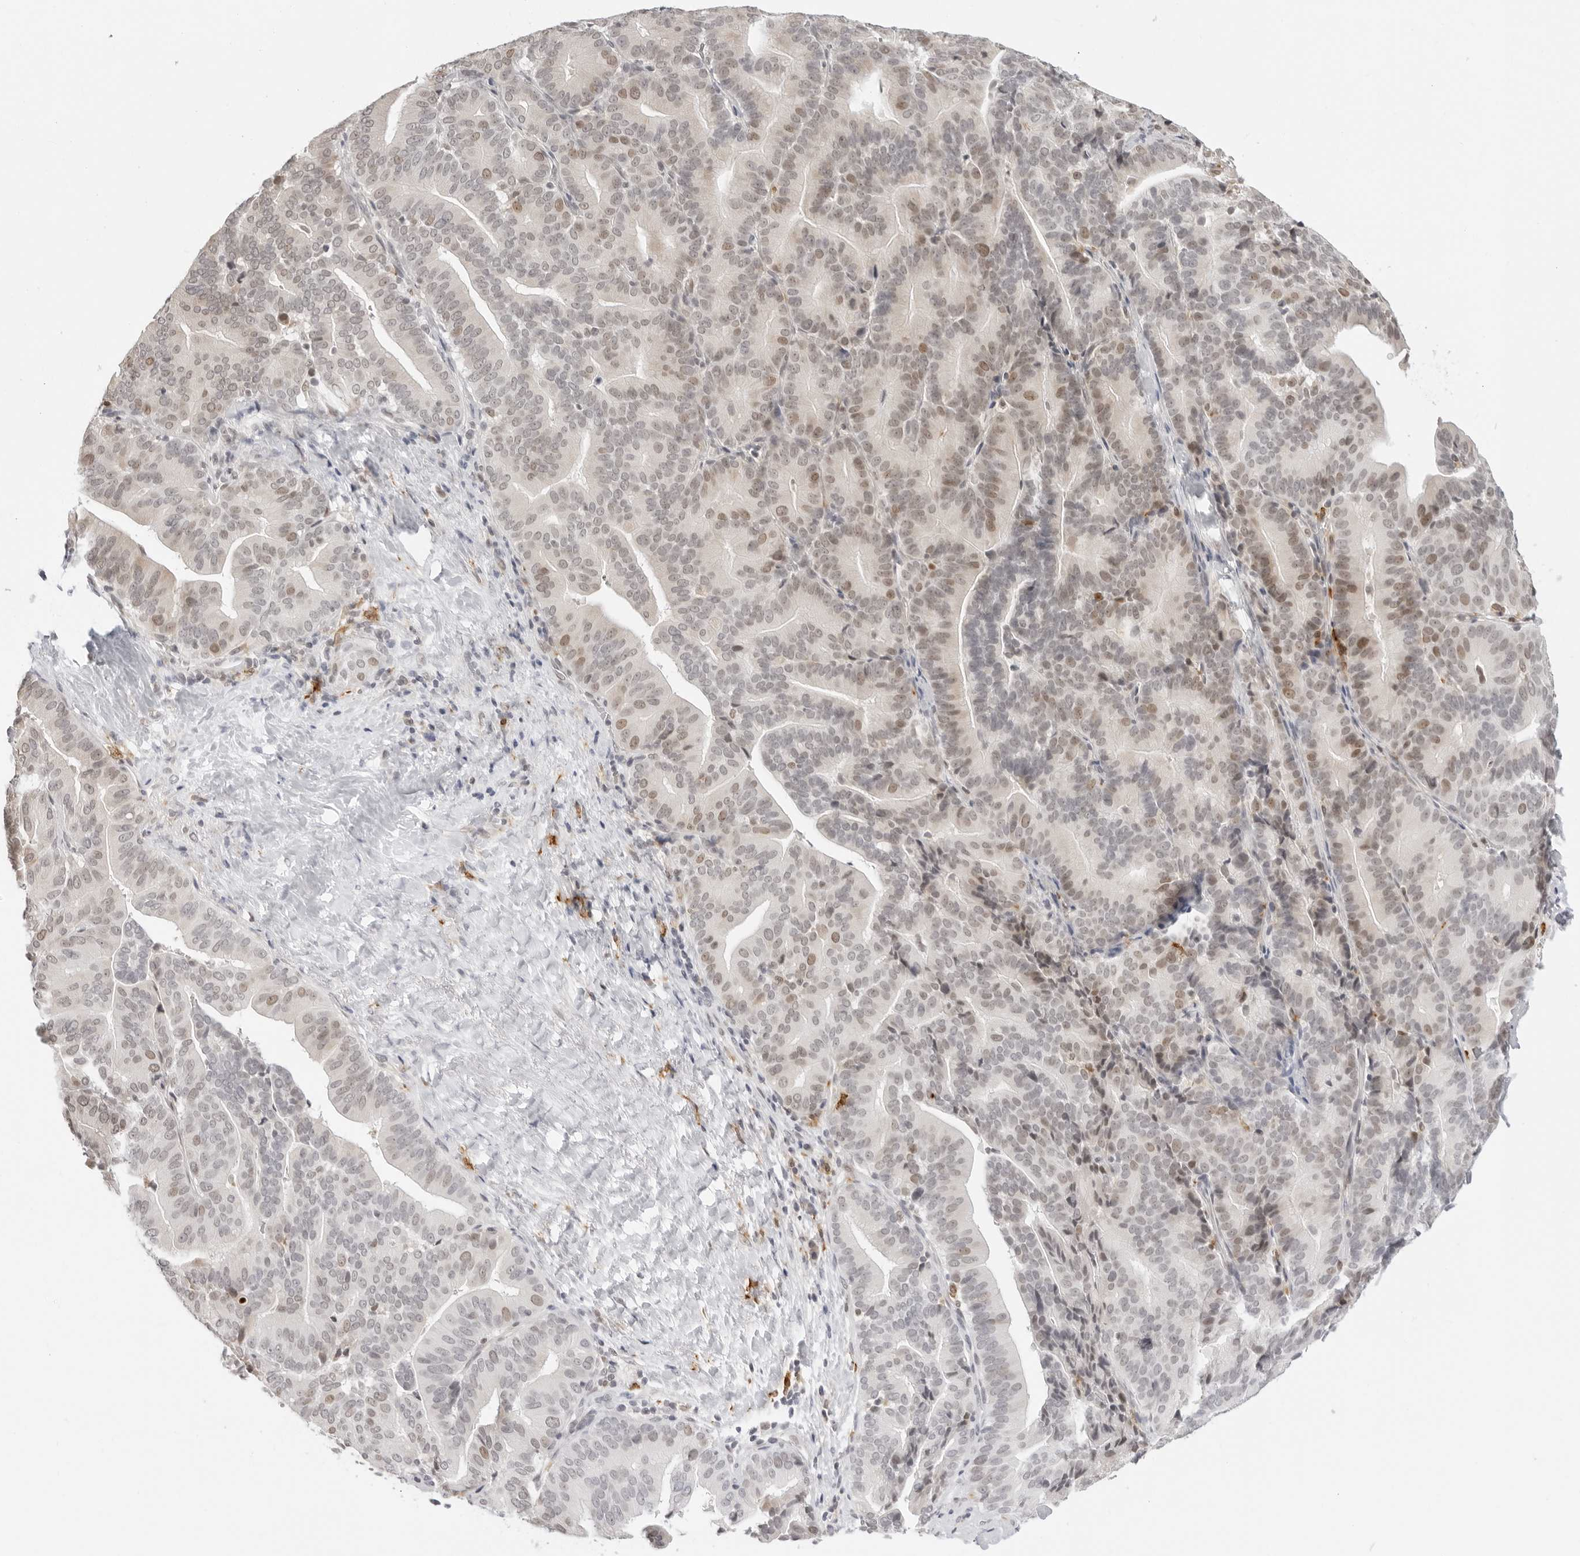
{"staining": {"intensity": "weak", "quantity": "25%-75%", "location": "nuclear"}, "tissue": "liver cancer", "cell_type": "Tumor cells", "image_type": "cancer", "snomed": [{"axis": "morphology", "description": "Cholangiocarcinoma"}, {"axis": "topography", "description": "Liver"}], "caption": "The micrograph shows staining of cholangiocarcinoma (liver), revealing weak nuclear protein expression (brown color) within tumor cells. (Brightfield microscopy of DAB IHC at high magnification).", "gene": "MSH6", "patient": {"sex": "female", "age": 75}}